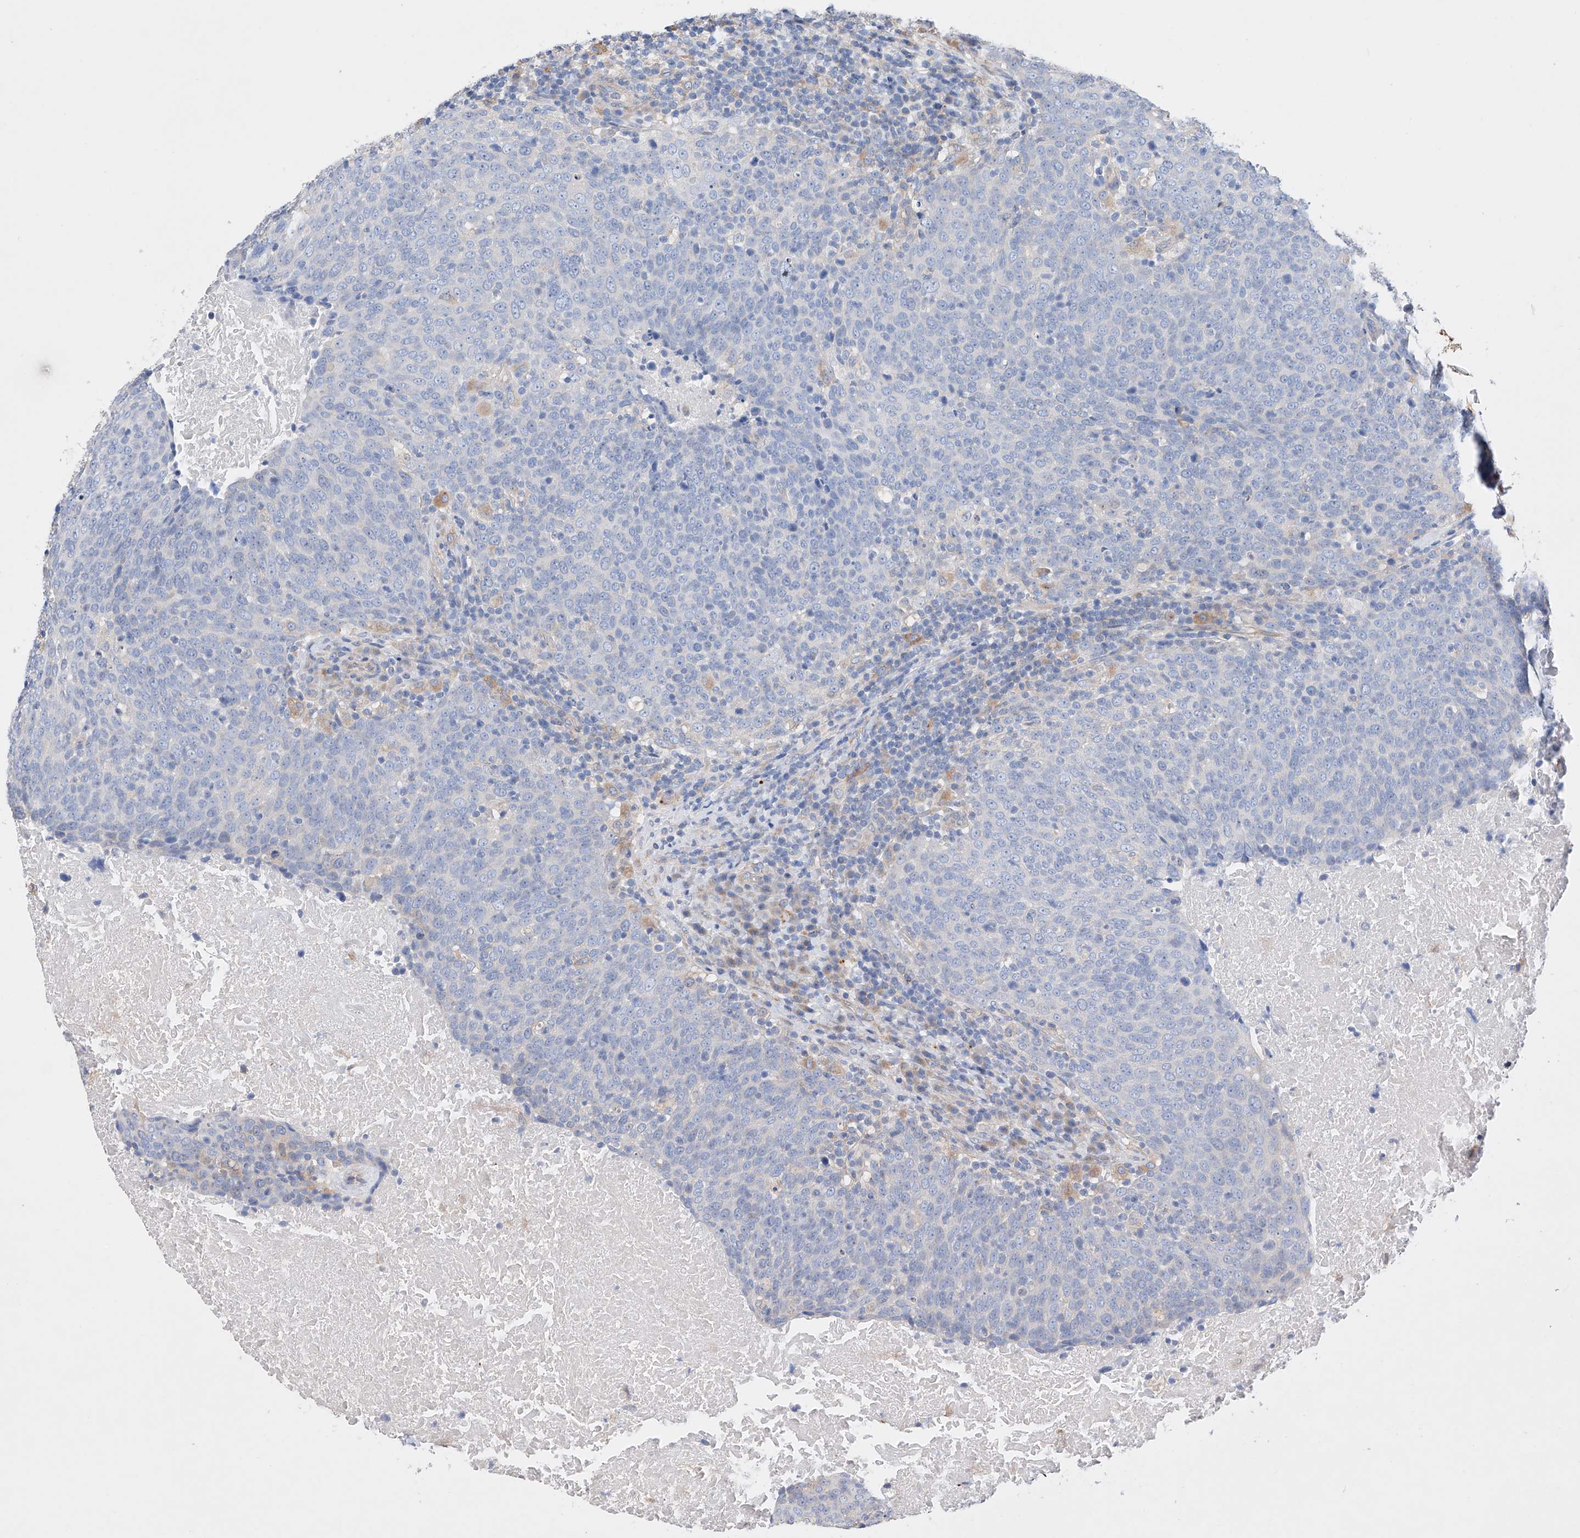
{"staining": {"intensity": "negative", "quantity": "none", "location": "none"}, "tissue": "head and neck cancer", "cell_type": "Tumor cells", "image_type": "cancer", "snomed": [{"axis": "morphology", "description": "Squamous cell carcinoma, NOS"}, {"axis": "morphology", "description": "Squamous cell carcinoma, metastatic, NOS"}, {"axis": "topography", "description": "Lymph node"}, {"axis": "topography", "description": "Head-Neck"}], "caption": "There is no significant positivity in tumor cells of squamous cell carcinoma (head and neck).", "gene": "AFG1L", "patient": {"sex": "male", "age": 62}}